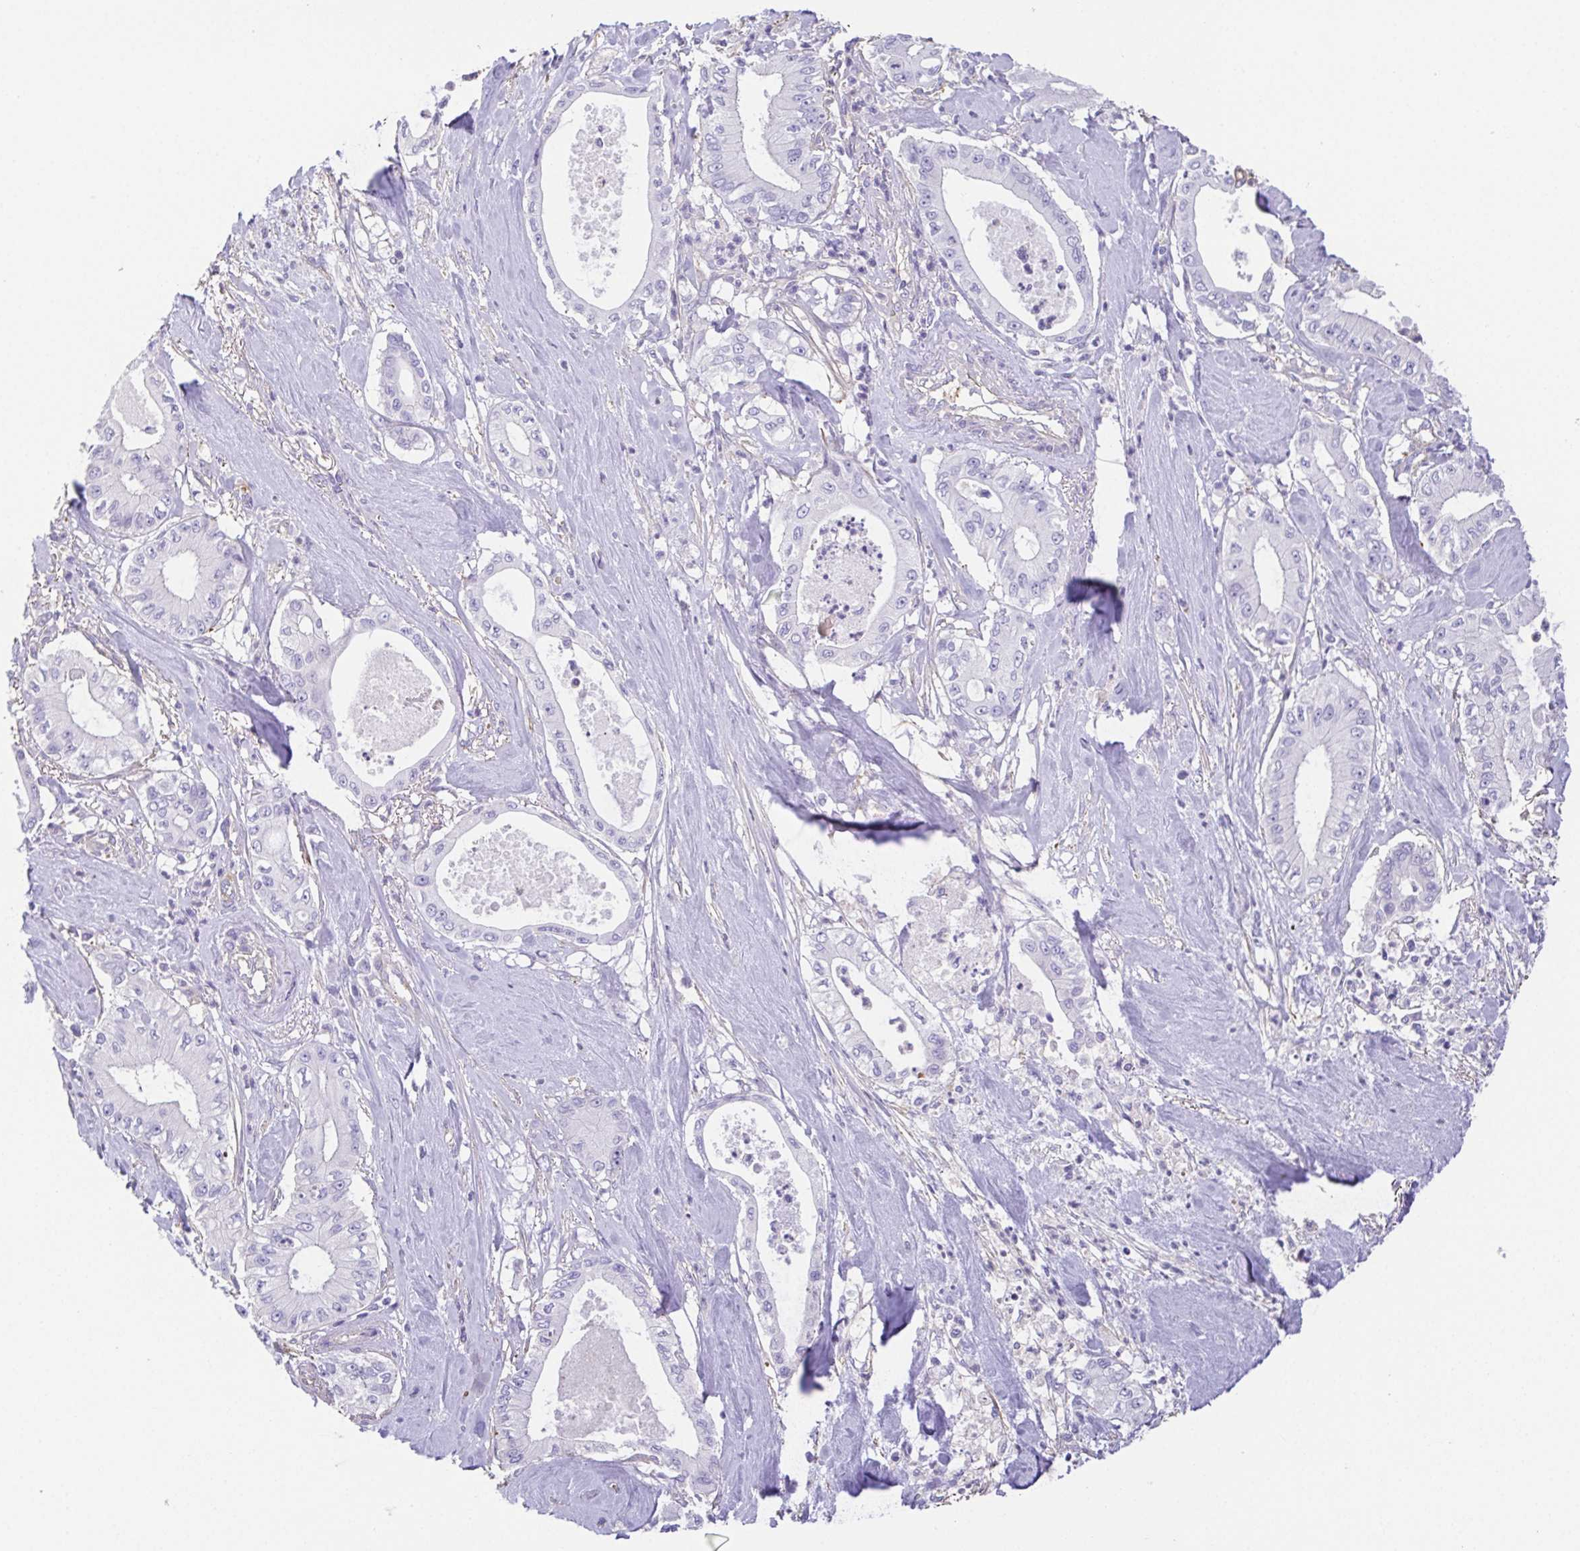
{"staining": {"intensity": "negative", "quantity": "none", "location": "none"}, "tissue": "pancreatic cancer", "cell_type": "Tumor cells", "image_type": "cancer", "snomed": [{"axis": "morphology", "description": "Adenocarcinoma, NOS"}, {"axis": "topography", "description": "Pancreas"}], "caption": "Micrograph shows no significant protein staining in tumor cells of pancreatic adenocarcinoma.", "gene": "MYL6", "patient": {"sex": "male", "age": 71}}